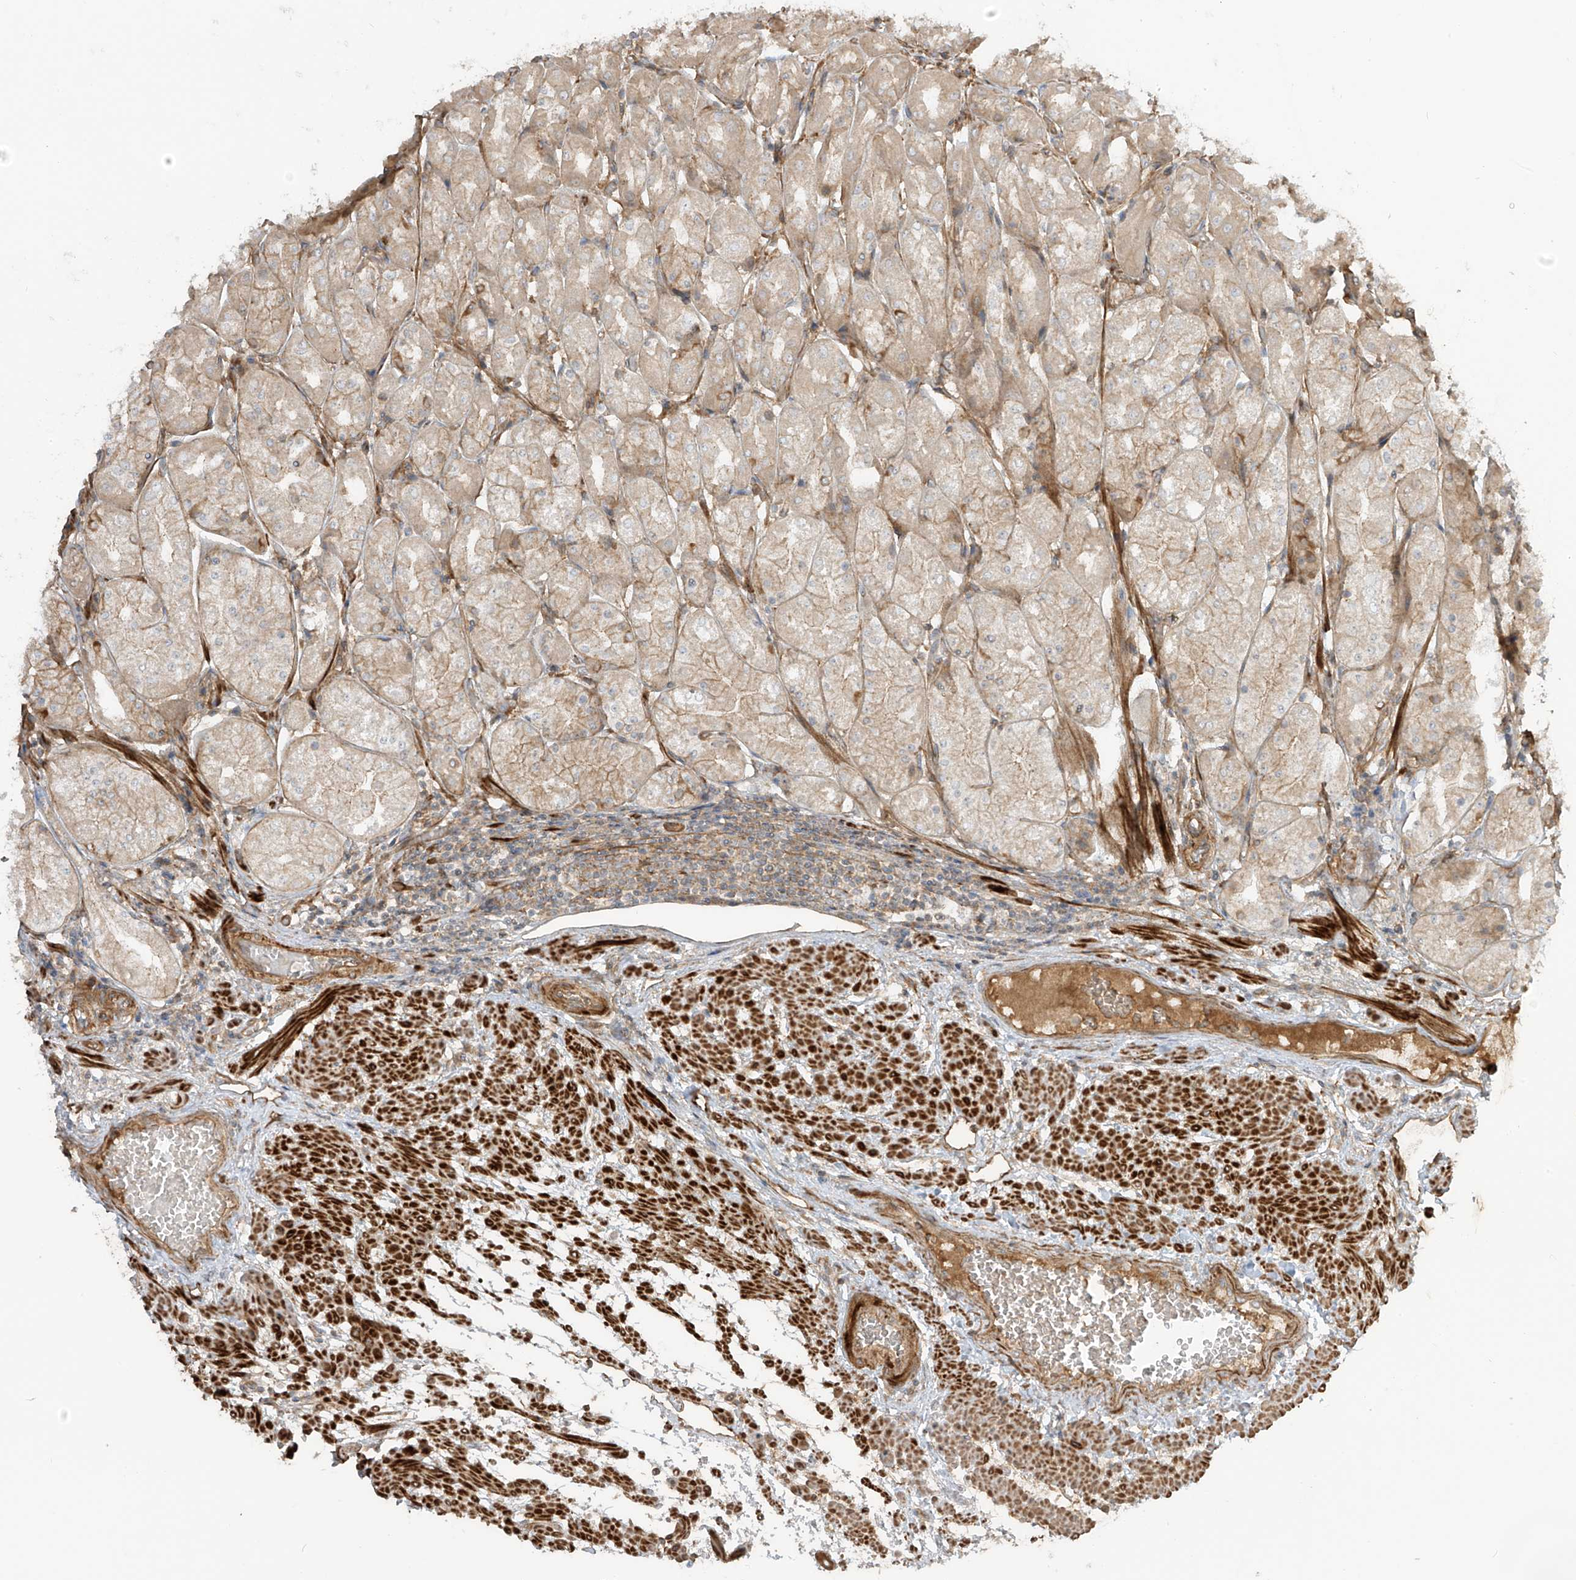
{"staining": {"intensity": "moderate", "quantity": "25%-75%", "location": "cytoplasmic/membranous"}, "tissue": "stomach", "cell_type": "Glandular cells", "image_type": "normal", "snomed": [{"axis": "morphology", "description": "Normal tissue, NOS"}, {"axis": "topography", "description": "Stomach, upper"}], "caption": "The photomicrograph shows immunohistochemical staining of unremarkable stomach. There is moderate cytoplasmic/membranous expression is appreciated in approximately 25%-75% of glandular cells.", "gene": "ENTR1", "patient": {"sex": "male", "age": 72}}